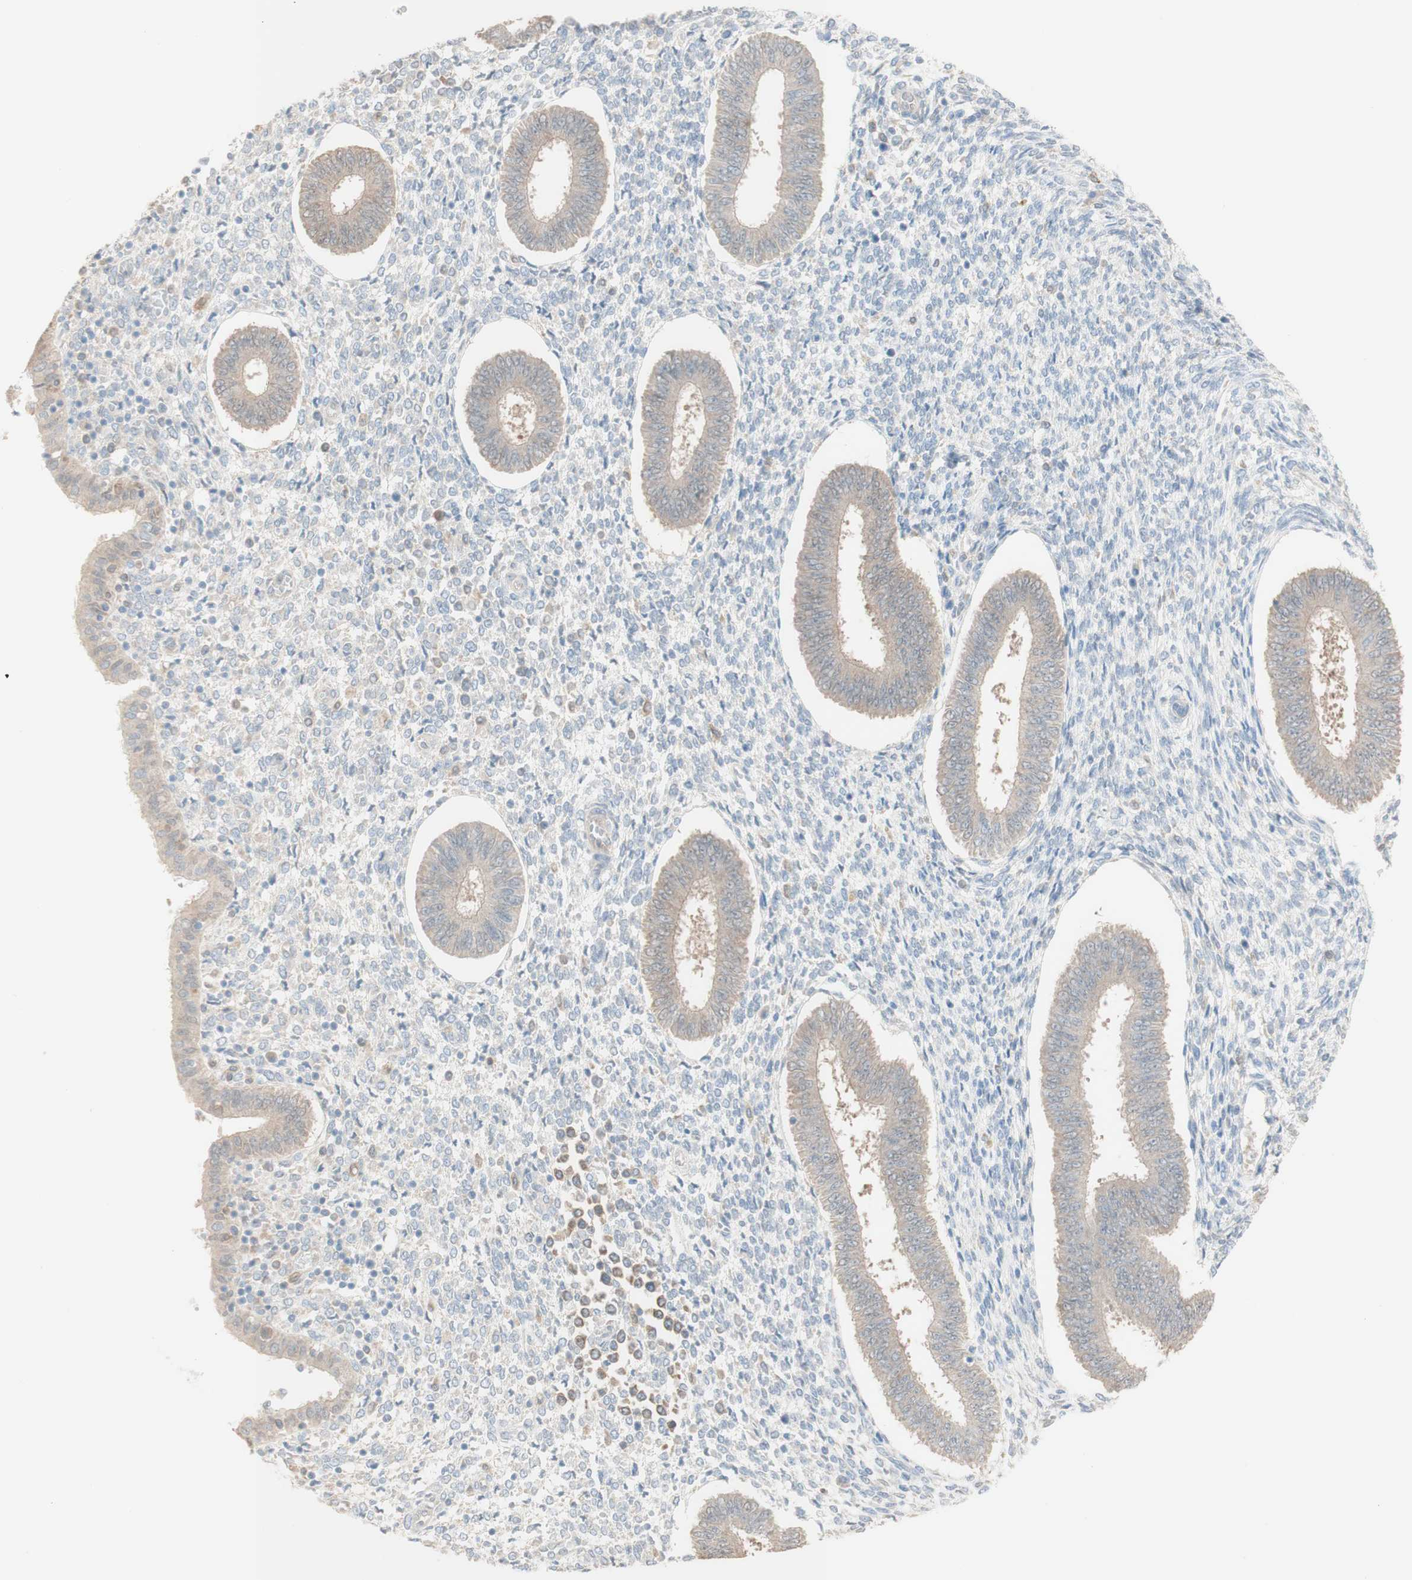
{"staining": {"intensity": "weak", "quantity": "<25%", "location": "cytoplasmic/membranous"}, "tissue": "endometrium", "cell_type": "Cells in endometrial stroma", "image_type": "normal", "snomed": [{"axis": "morphology", "description": "Normal tissue, NOS"}, {"axis": "topography", "description": "Endometrium"}], "caption": "DAB immunohistochemical staining of unremarkable endometrium shows no significant expression in cells in endometrial stroma.", "gene": "COMT", "patient": {"sex": "female", "age": 35}}